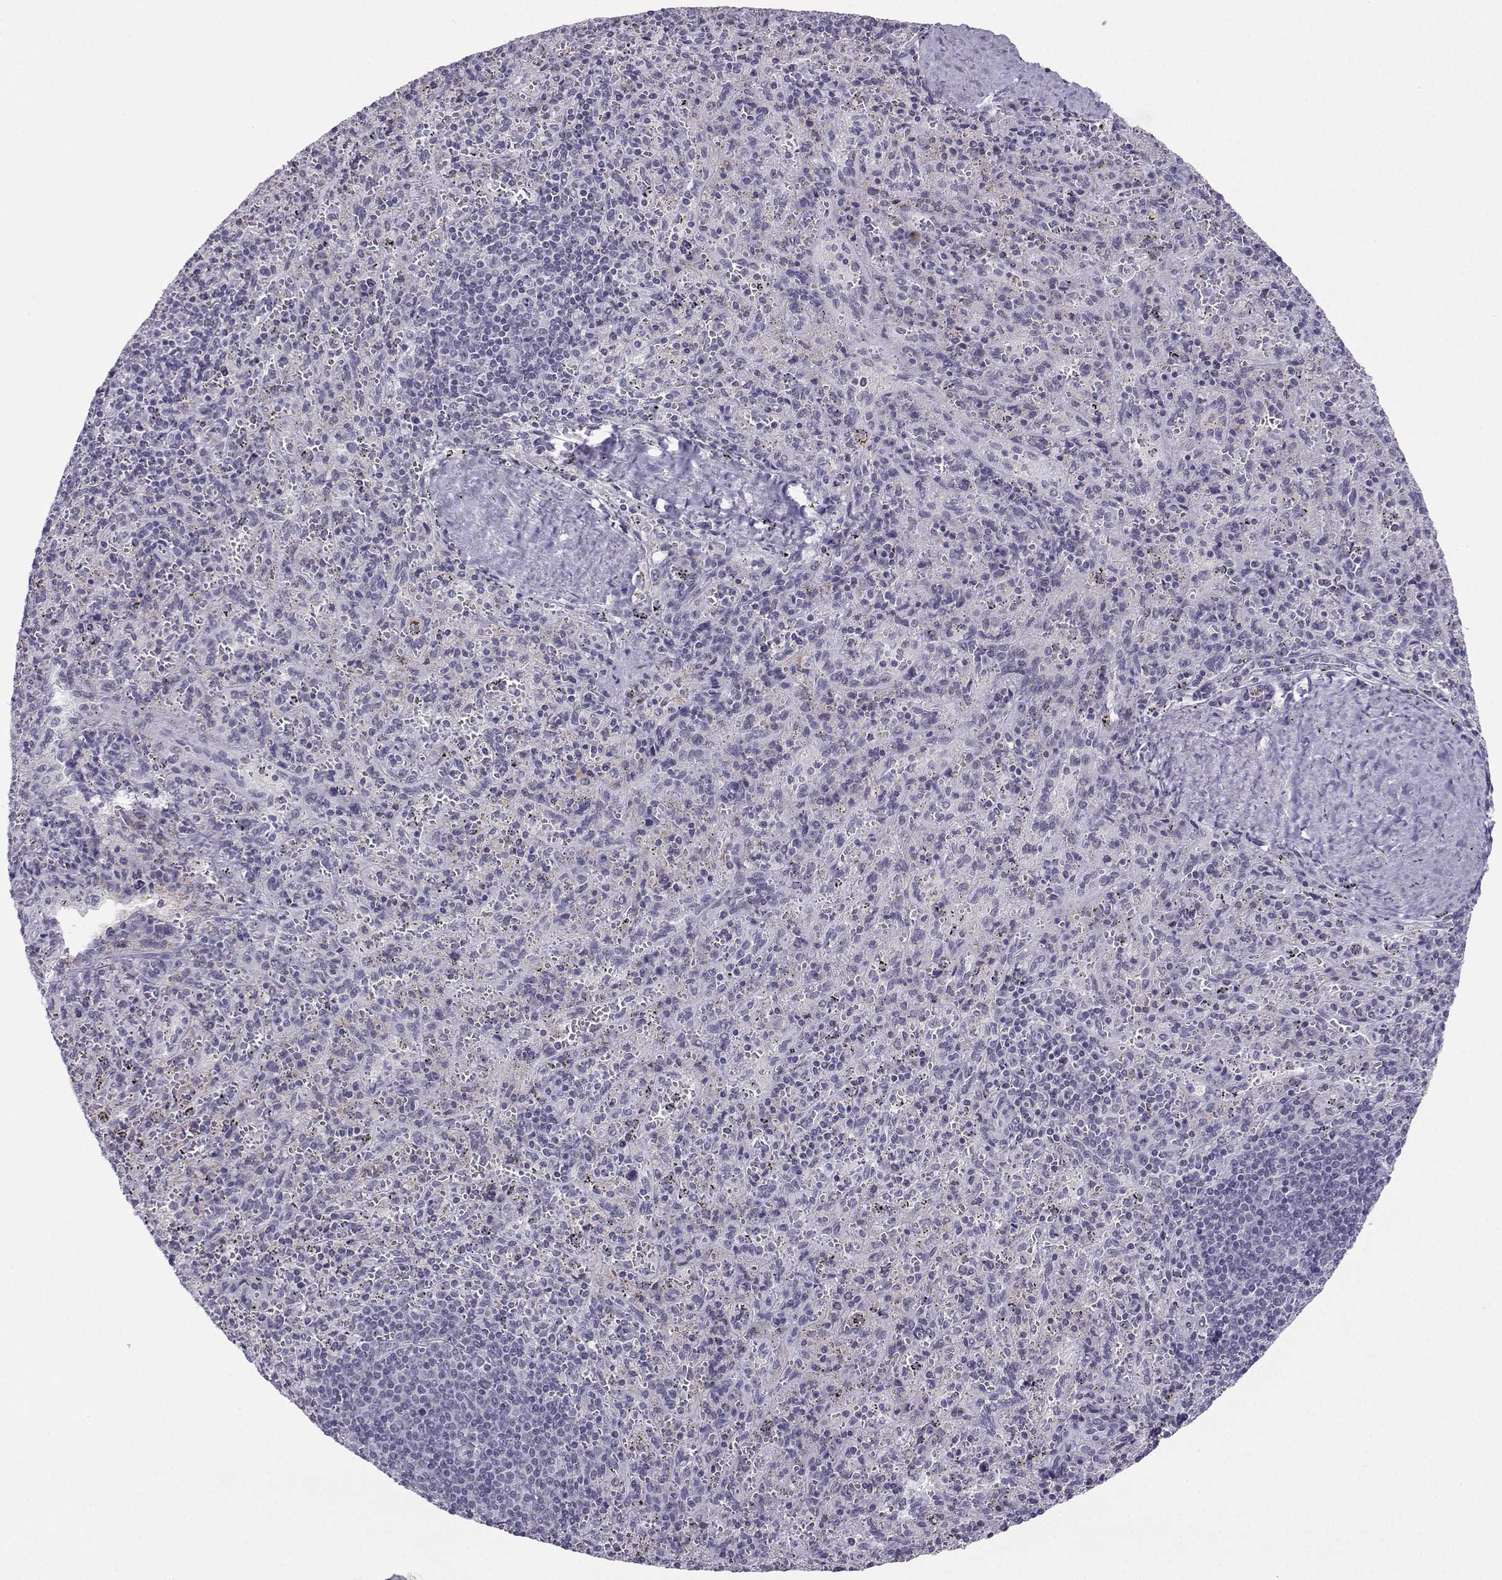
{"staining": {"intensity": "negative", "quantity": "none", "location": "none"}, "tissue": "spleen", "cell_type": "Cells in red pulp", "image_type": "normal", "snomed": [{"axis": "morphology", "description": "Normal tissue, NOS"}, {"axis": "topography", "description": "Spleen"}], "caption": "DAB (3,3'-diaminobenzidine) immunohistochemical staining of benign human spleen demonstrates no significant staining in cells in red pulp. (Stains: DAB immunohistochemistry (IHC) with hematoxylin counter stain, Microscopy: brightfield microscopy at high magnification).", "gene": "LHX1", "patient": {"sex": "male", "age": 57}}